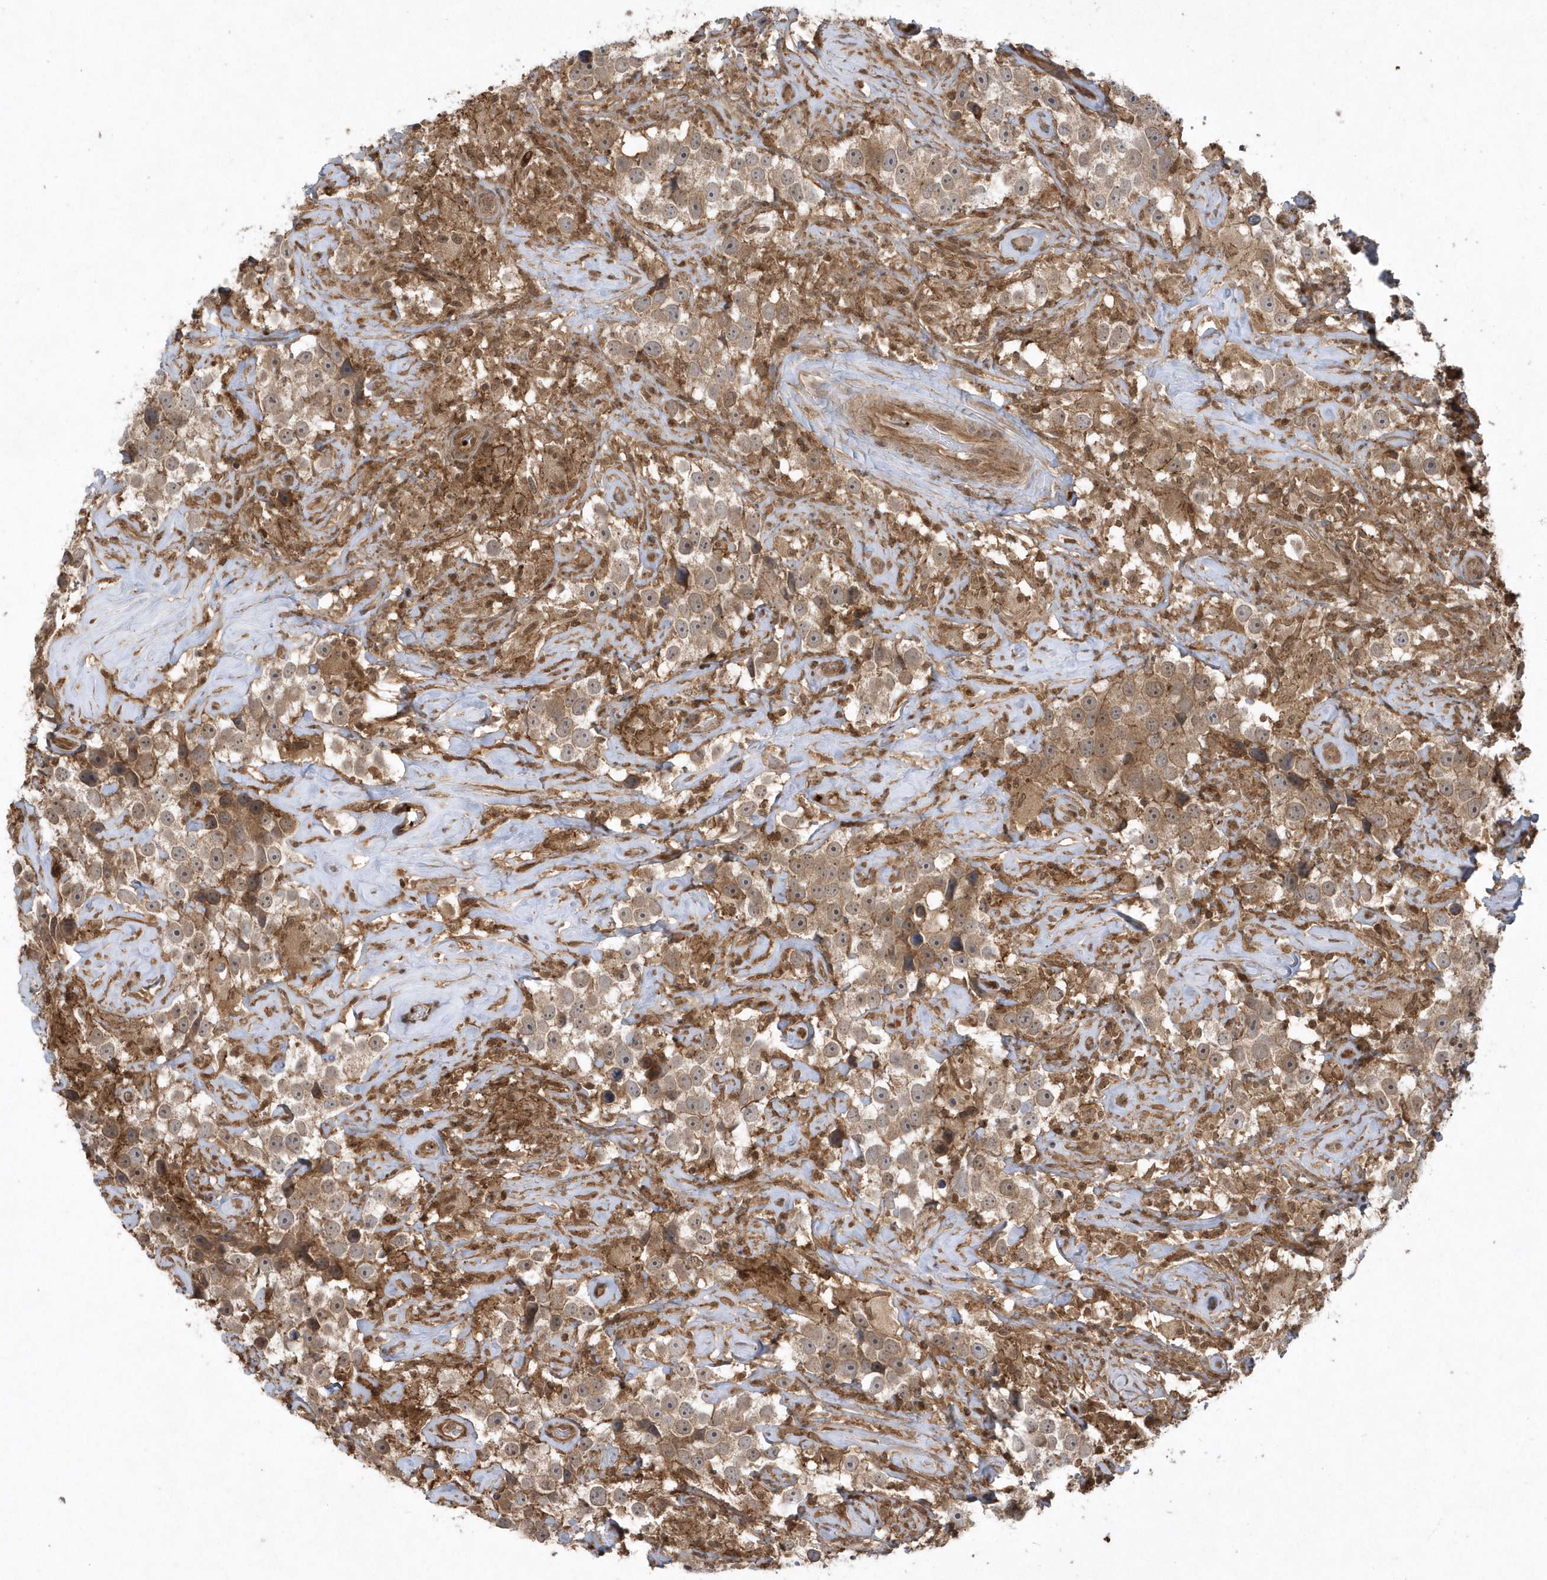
{"staining": {"intensity": "moderate", "quantity": ">75%", "location": "cytoplasmic/membranous"}, "tissue": "testis cancer", "cell_type": "Tumor cells", "image_type": "cancer", "snomed": [{"axis": "morphology", "description": "Seminoma, NOS"}, {"axis": "topography", "description": "Testis"}], "caption": "The immunohistochemical stain shows moderate cytoplasmic/membranous positivity in tumor cells of seminoma (testis) tissue.", "gene": "ACYP1", "patient": {"sex": "male", "age": 49}}